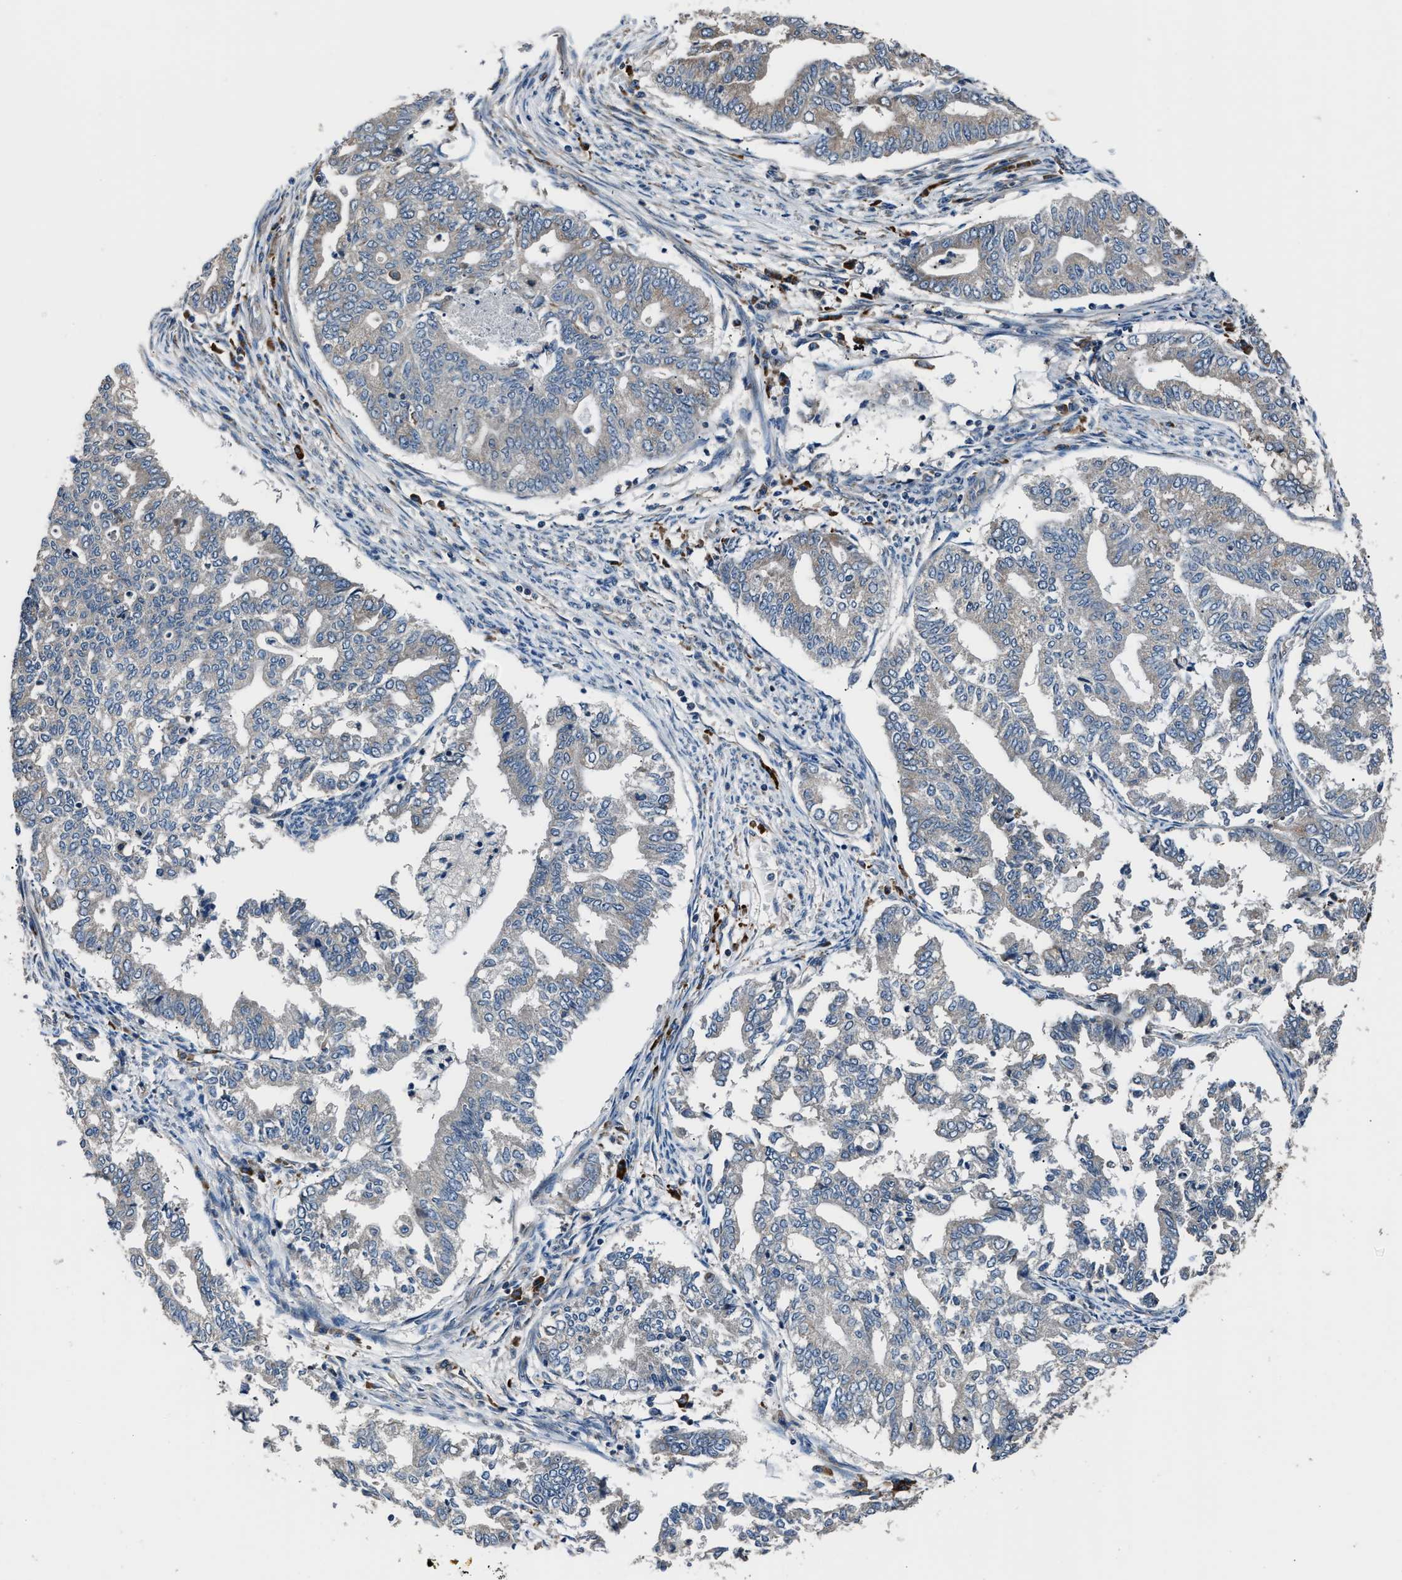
{"staining": {"intensity": "negative", "quantity": "none", "location": "none"}, "tissue": "endometrial cancer", "cell_type": "Tumor cells", "image_type": "cancer", "snomed": [{"axis": "morphology", "description": "Adenocarcinoma, NOS"}, {"axis": "topography", "description": "Endometrium"}], "caption": "There is no significant expression in tumor cells of endometrial adenocarcinoma.", "gene": "IMPDH2", "patient": {"sex": "female", "age": 79}}